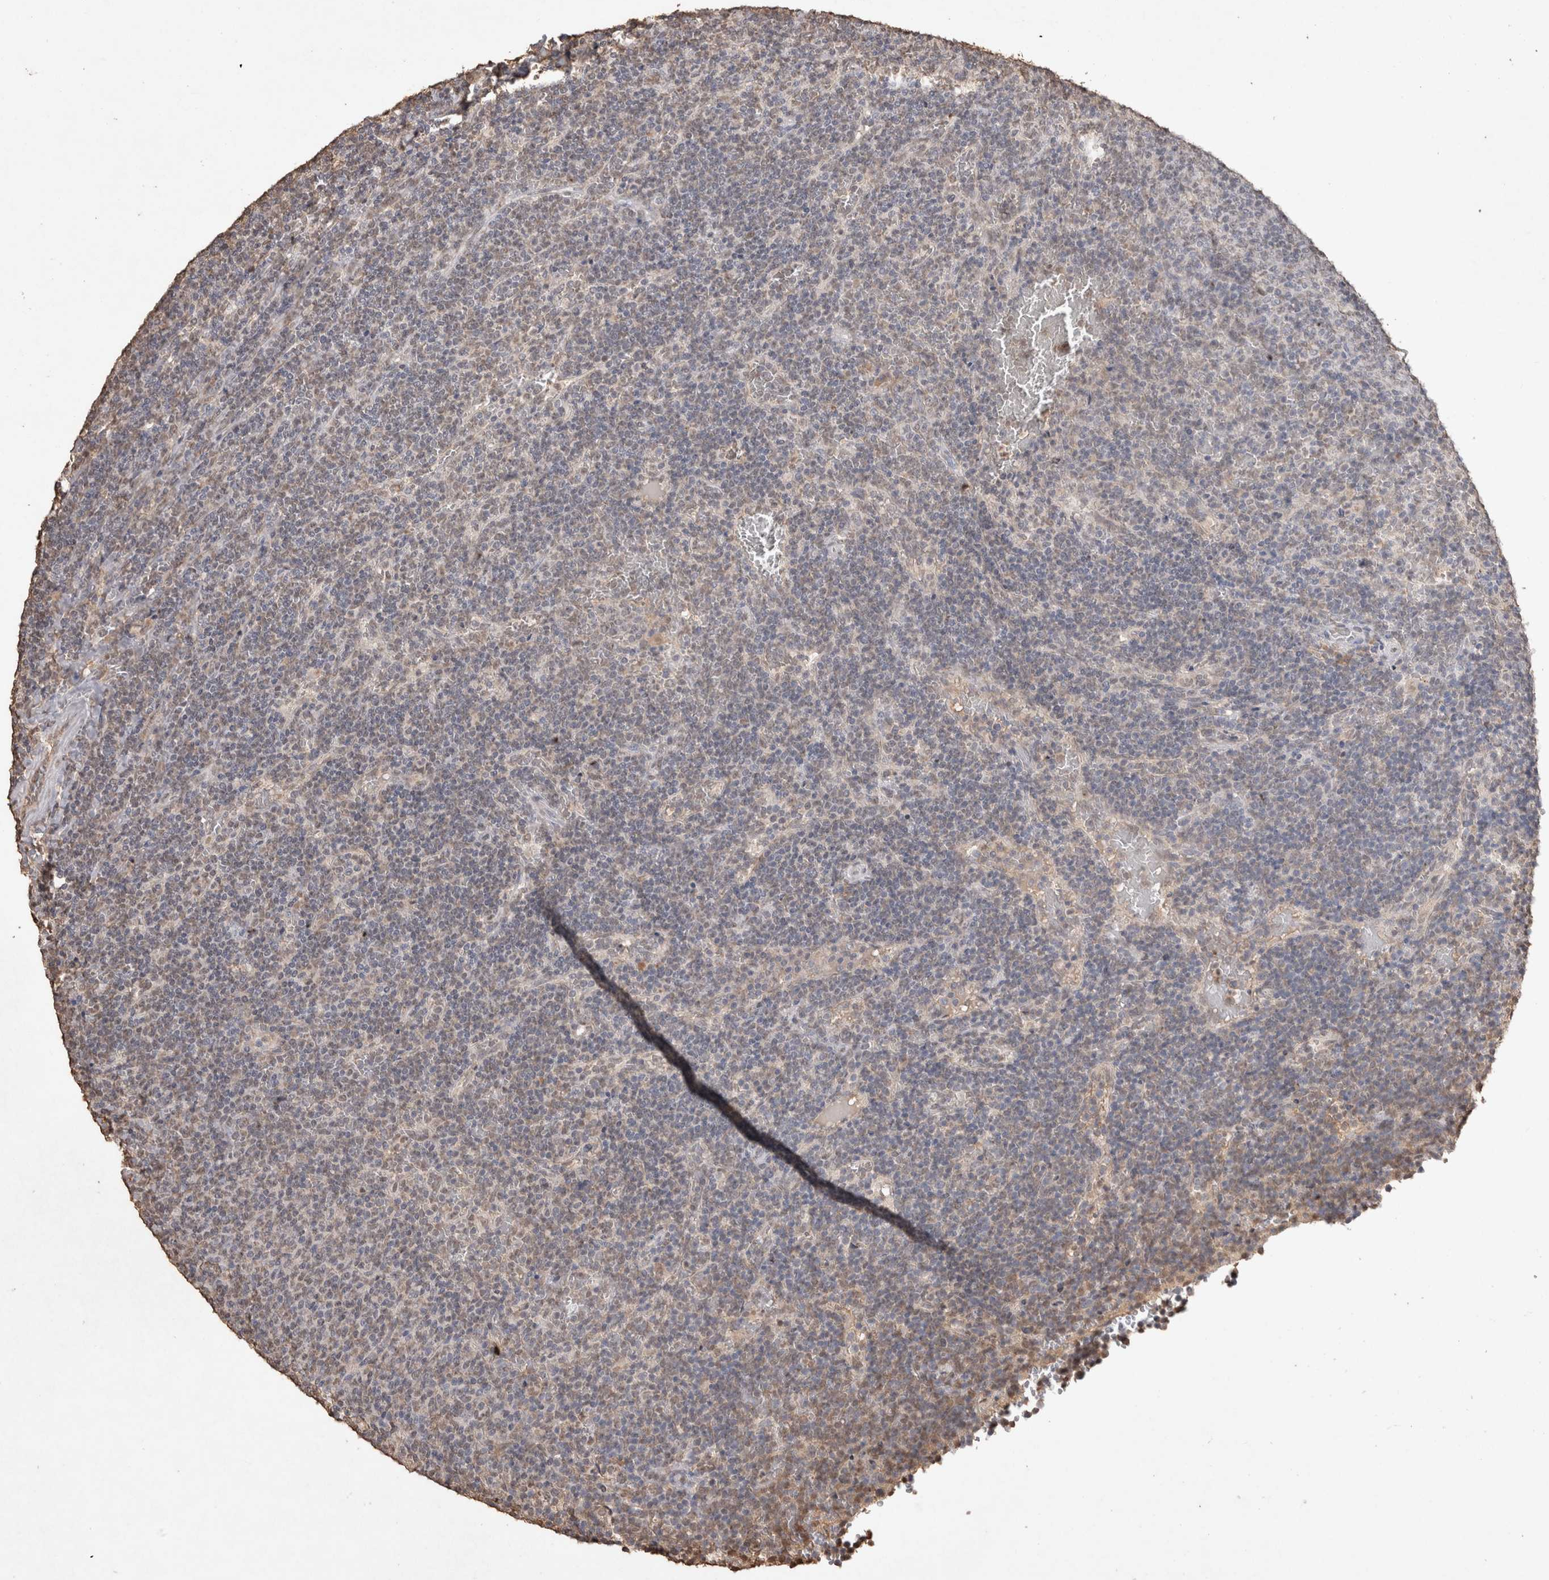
{"staining": {"intensity": "weak", "quantity": "<25%", "location": "nuclear"}, "tissue": "lymphoma", "cell_type": "Tumor cells", "image_type": "cancer", "snomed": [{"axis": "morphology", "description": "Malignant lymphoma, non-Hodgkin's type, Low grade"}, {"axis": "topography", "description": "Spleen"}], "caption": "This is an IHC histopathology image of human lymphoma. There is no staining in tumor cells.", "gene": "MLX", "patient": {"sex": "female", "age": 50}}